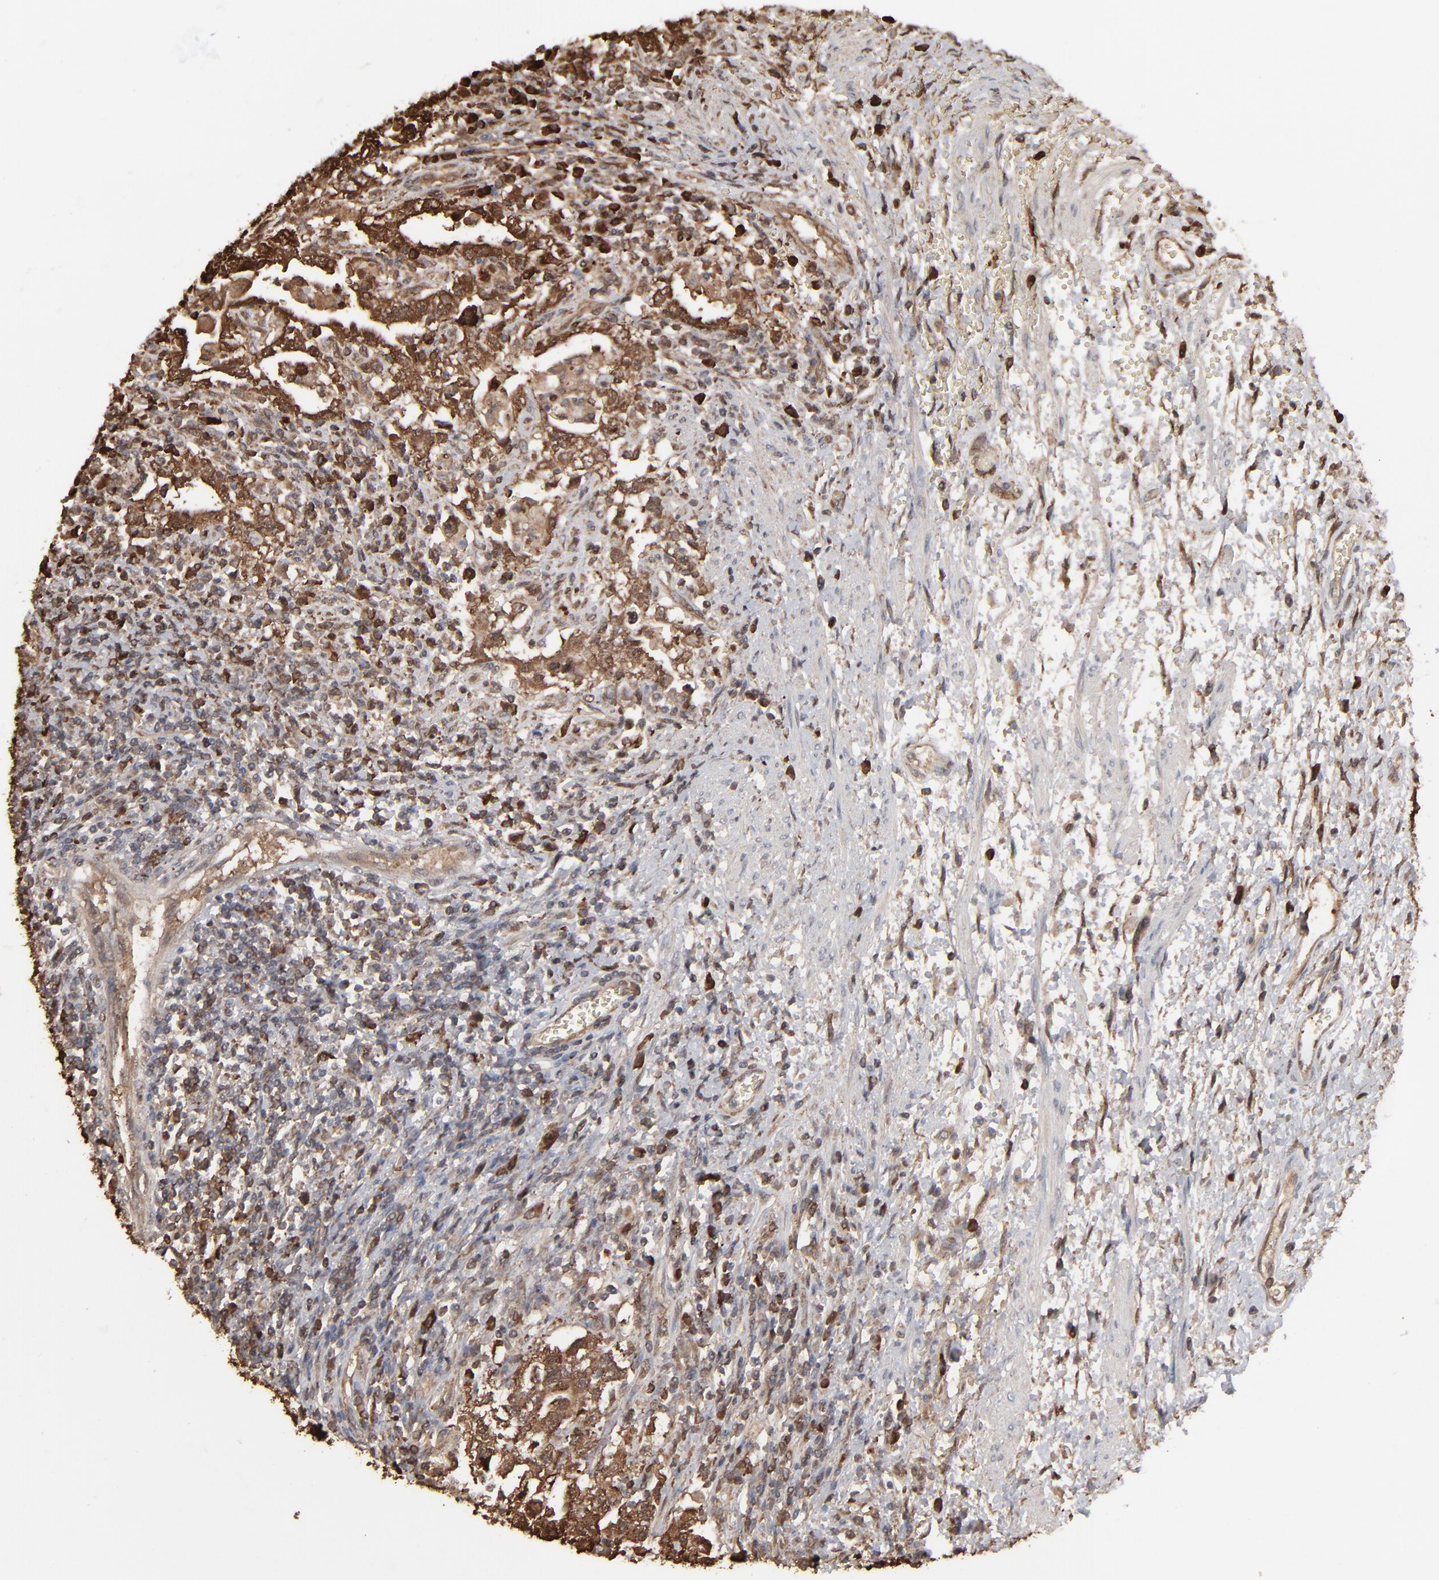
{"staining": {"intensity": "strong", "quantity": ">75%", "location": "cytoplasmic/membranous"}, "tissue": "testis cancer", "cell_type": "Tumor cells", "image_type": "cancer", "snomed": [{"axis": "morphology", "description": "Carcinoma, Embryonal, NOS"}, {"axis": "topography", "description": "Testis"}], "caption": "High-power microscopy captured an IHC photomicrograph of testis cancer (embryonal carcinoma), revealing strong cytoplasmic/membranous staining in approximately >75% of tumor cells. The protein of interest is stained brown, and the nuclei are stained in blue (DAB (3,3'-diaminobenzidine) IHC with brightfield microscopy, high magnification).", "gene": "NME1-NME2", "patient": {"sex": "male", "age": 26}}